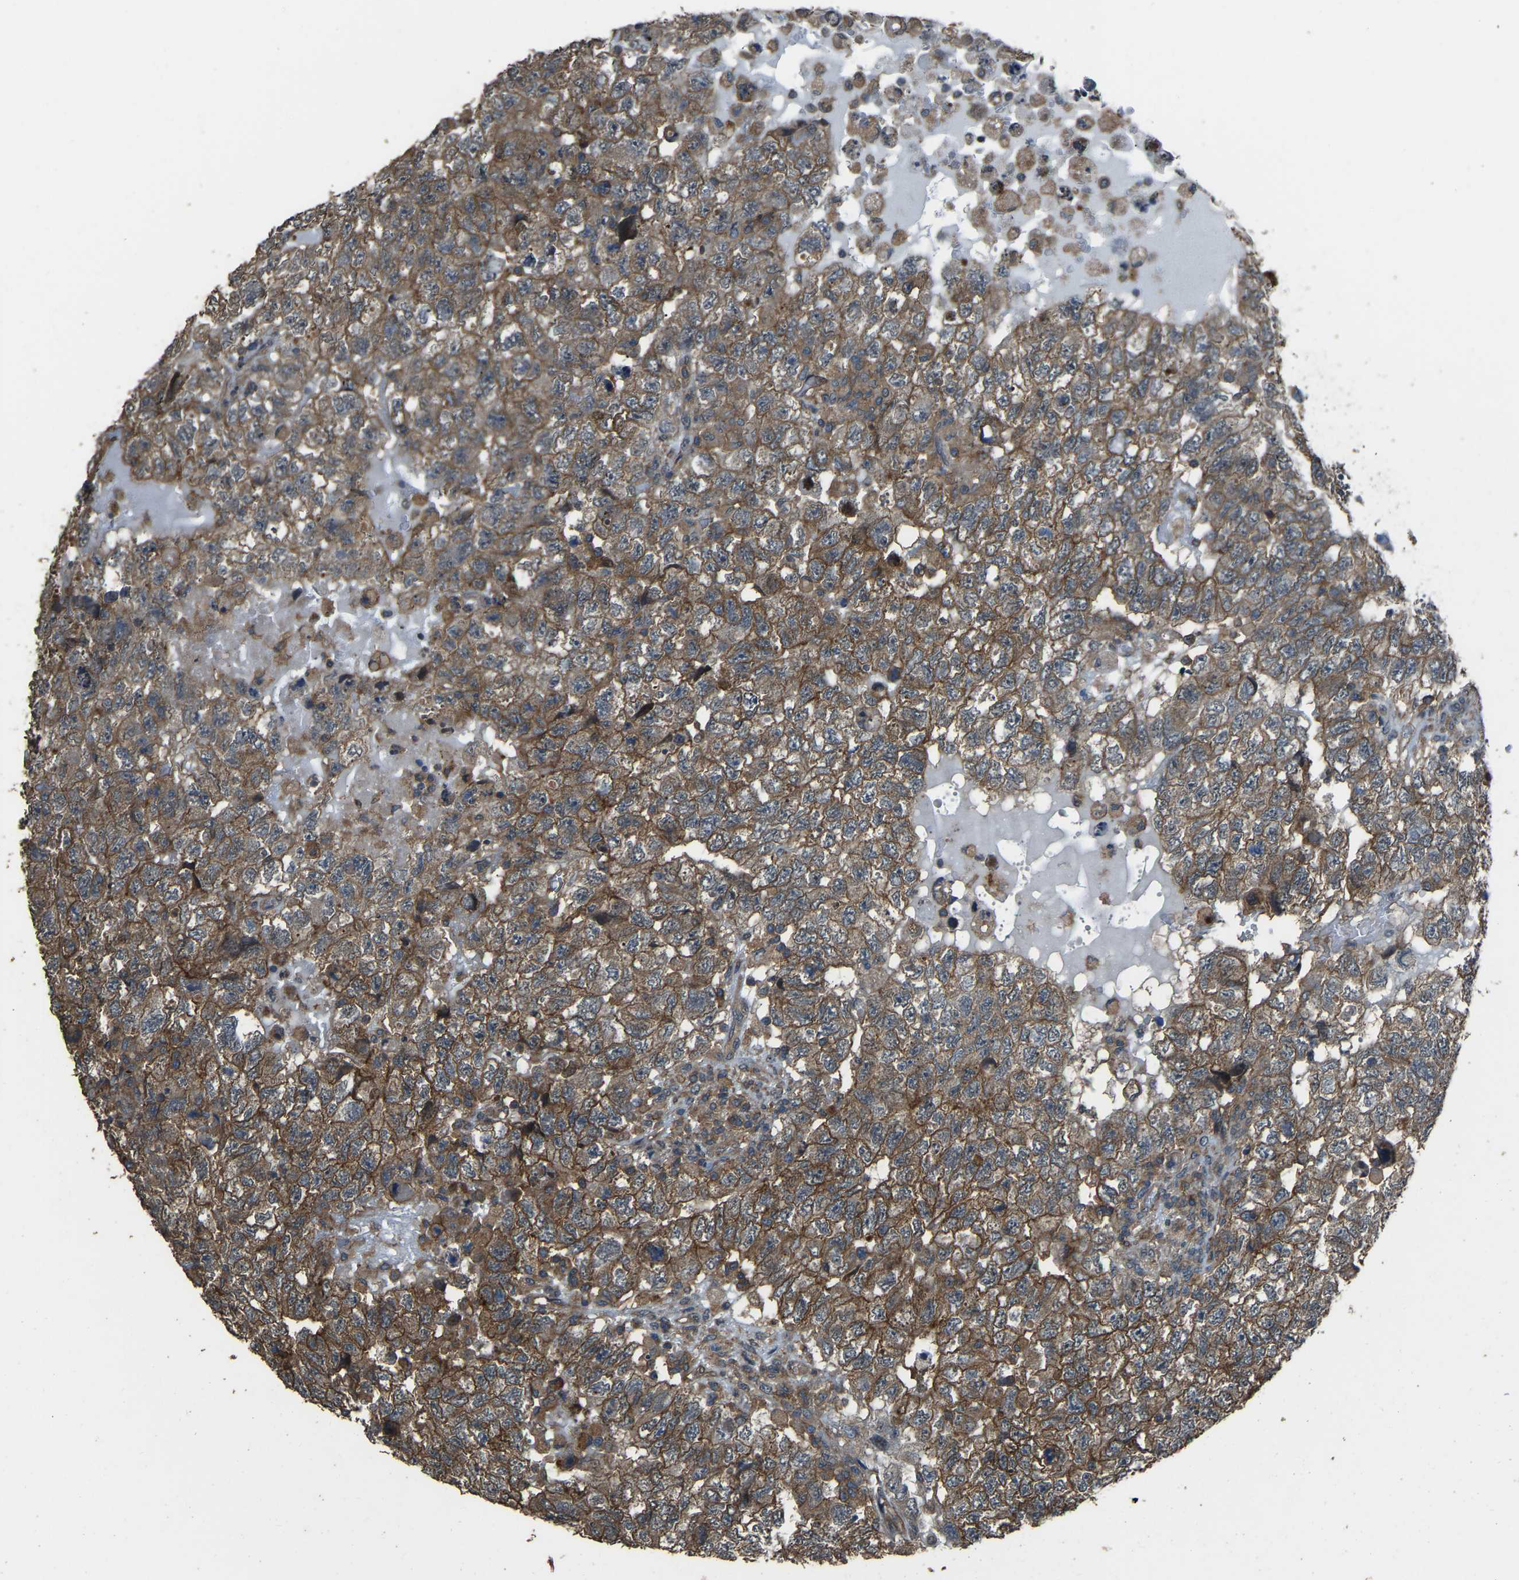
{"staining": {"intensity": "moderate", "quantity": ">75%", "location": "cytoplasmic/membranous"}, "tissue": "testis cancer", "cell_type": "Tumor cells", "image_type": "cancer", "snomed": [{"axis": "morphology", "description": "Carcinoma, Embryonal, NOS"}, {"axis": "topography", "description": "Testis"}], "caption": "DAB immunohistochemical staining of embryonal carcinoma (testis) displays moderate cytoplasmic/membranous protein expression in about >75% of tumor cells. Immunohistochemistry stains the protein in brown and the nuclei are stained blue.", "gene": "SLC4A2", "patient": {"sex": "male", "age": 36}}